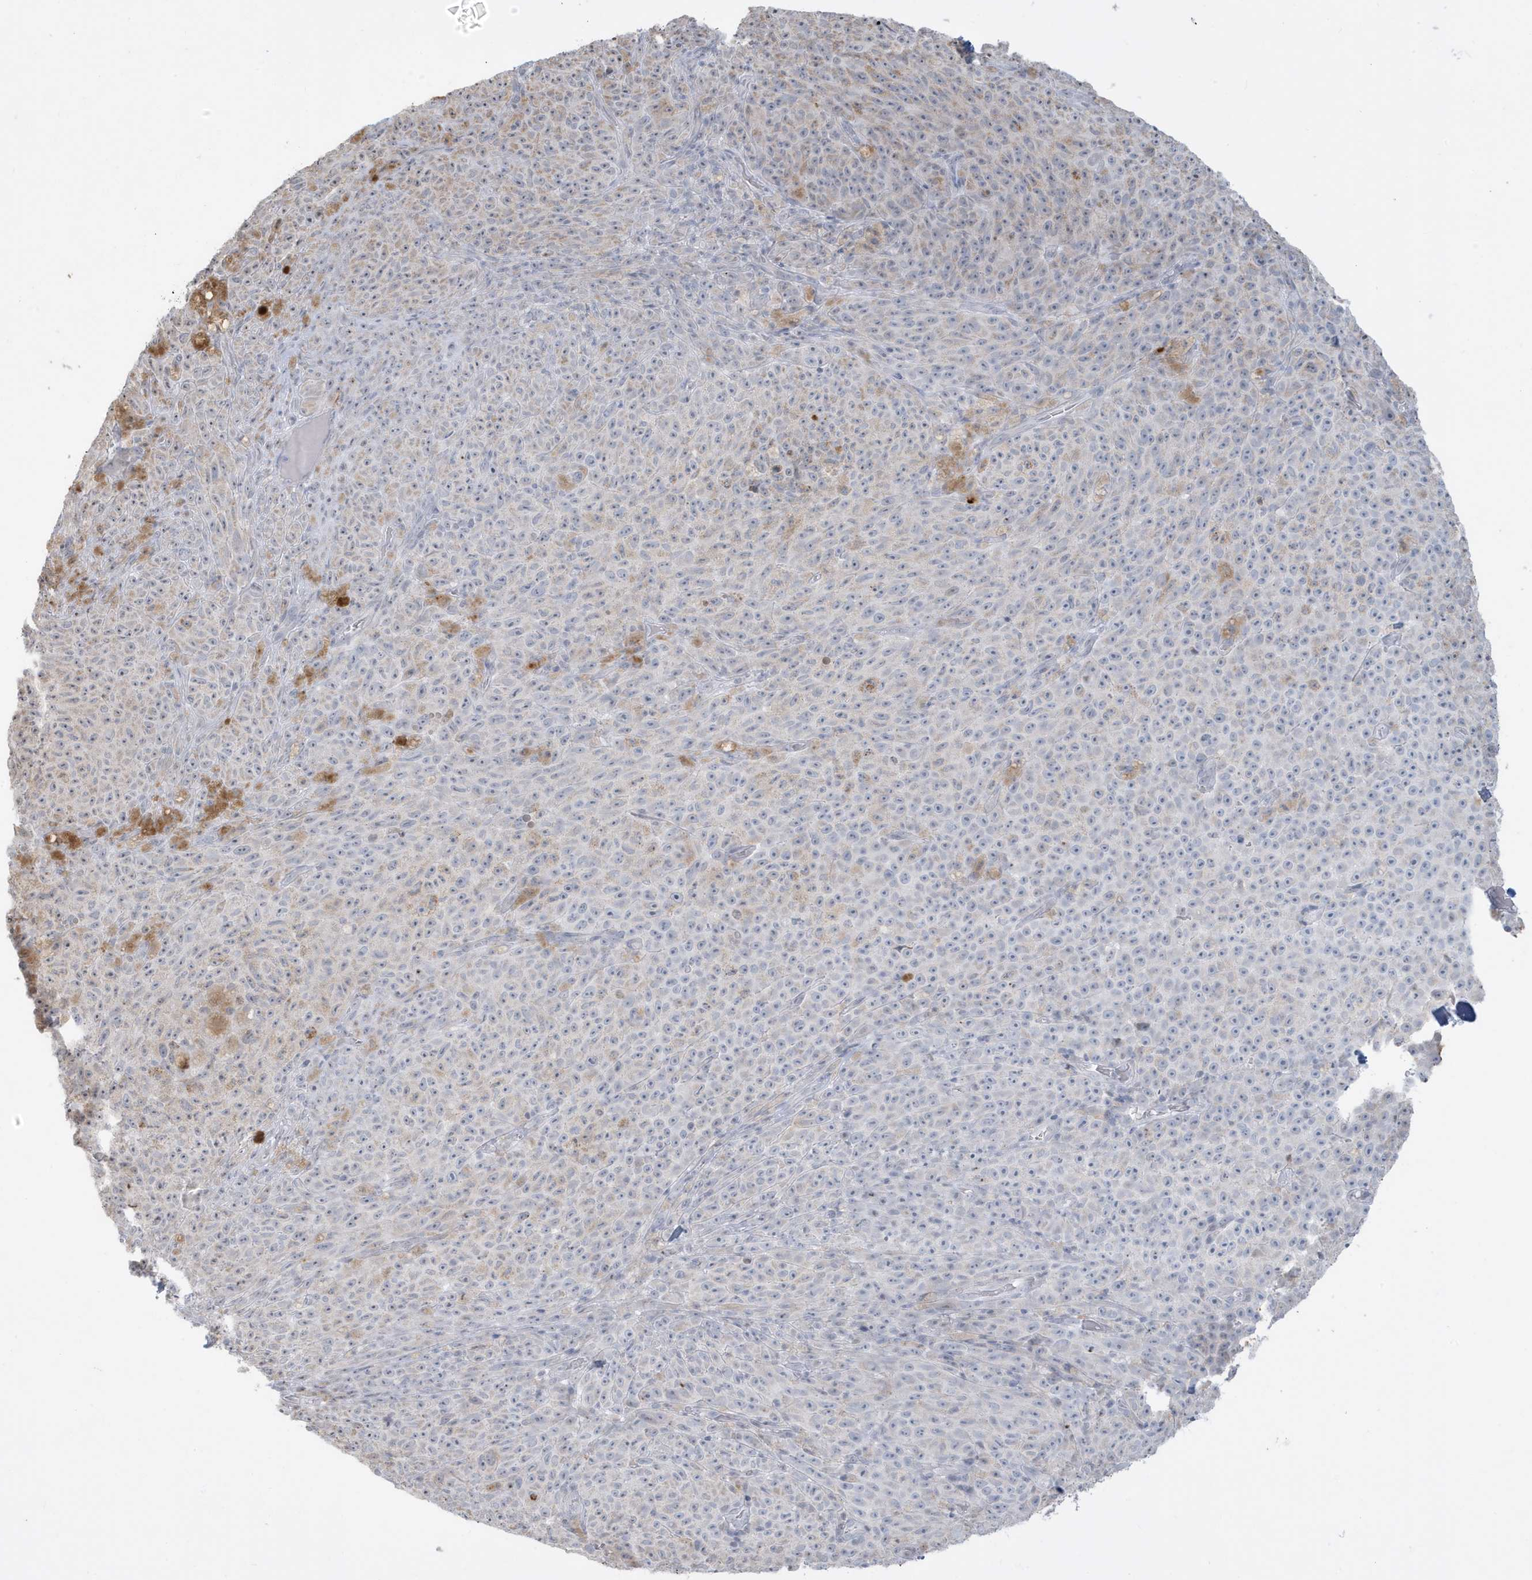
{"staining": {"intensity": "negative", "quantity": "none", "location": "none"}, "tissue": "melanoma", "cell_type": "Tumor cells", "image_type": "cancer", "snomed": [{"axis": "morphology", "description": "Malignant melanoma, NOS"}, {"axis": "topography", "description": "Skin"}], "caption": "Immunohistochemical staining of human melanoma shows no significant expression in tumor cells. (DAB (3,3'-diaminobenzidine) immunohistochemistry with hematoxylin counter stain).", "gene": "FNDC1", "patient": {"sex": "female", "age": 82}}